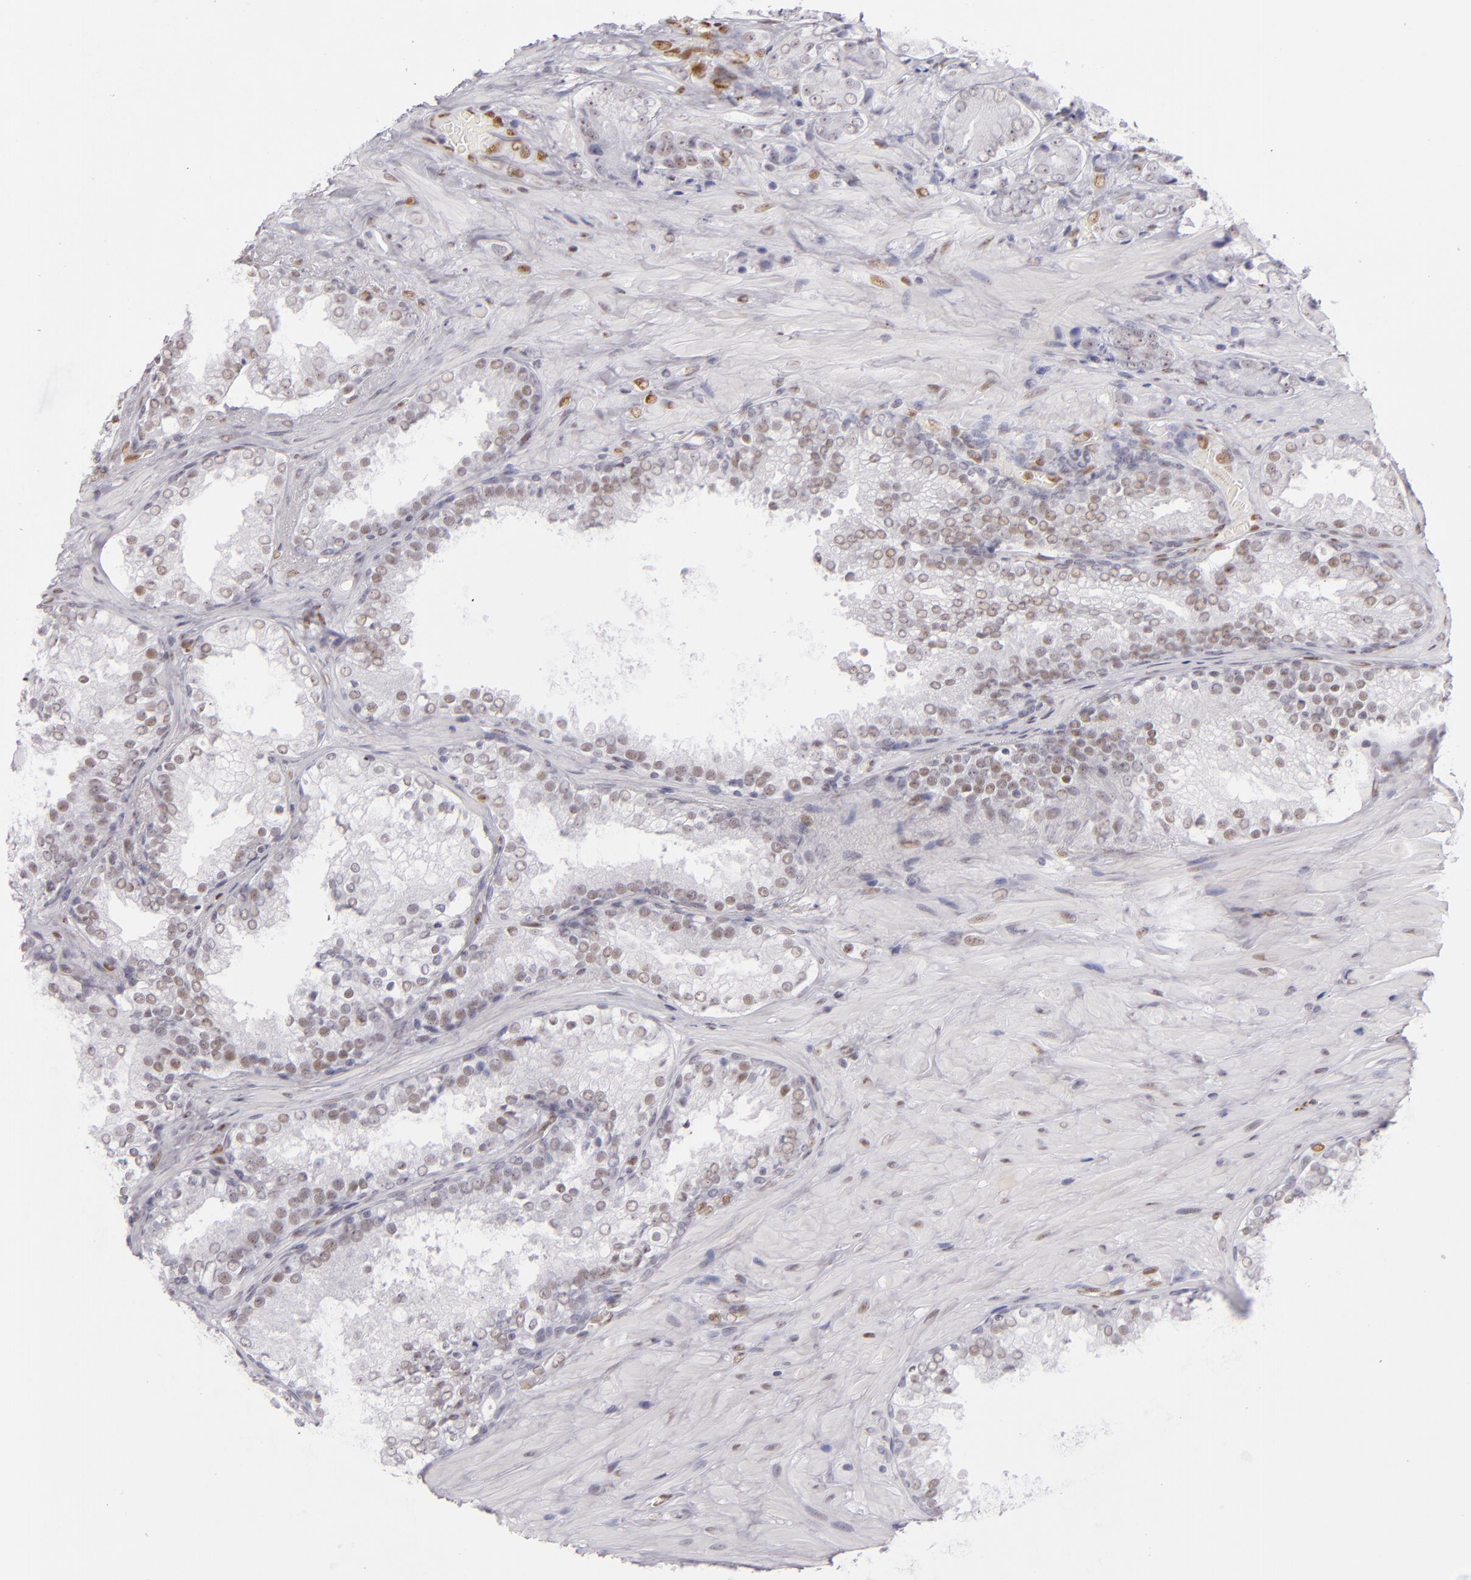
{"staining": {"intensity": "weak", "quantity": "25%-75%", "location": "nuclear"}, "tissue": "prostate cancer", "cell_type": "Tumor cells", "image_type": "cancer", "snomed": [{"axis": "morphology", "description": "Adenocarcinoma, High grade"}, {"axis": "topography", "description": "Prostate"}], "caption": "This photomicrograph exhibits immunohistochemistry staining of high-grade adenocarcinoma (prostate), with low weak nuclear positivity in about 25%-75% of tumor cells.", "gene": "TOP3A", "patient": {"sex": "male", "age": 70}}